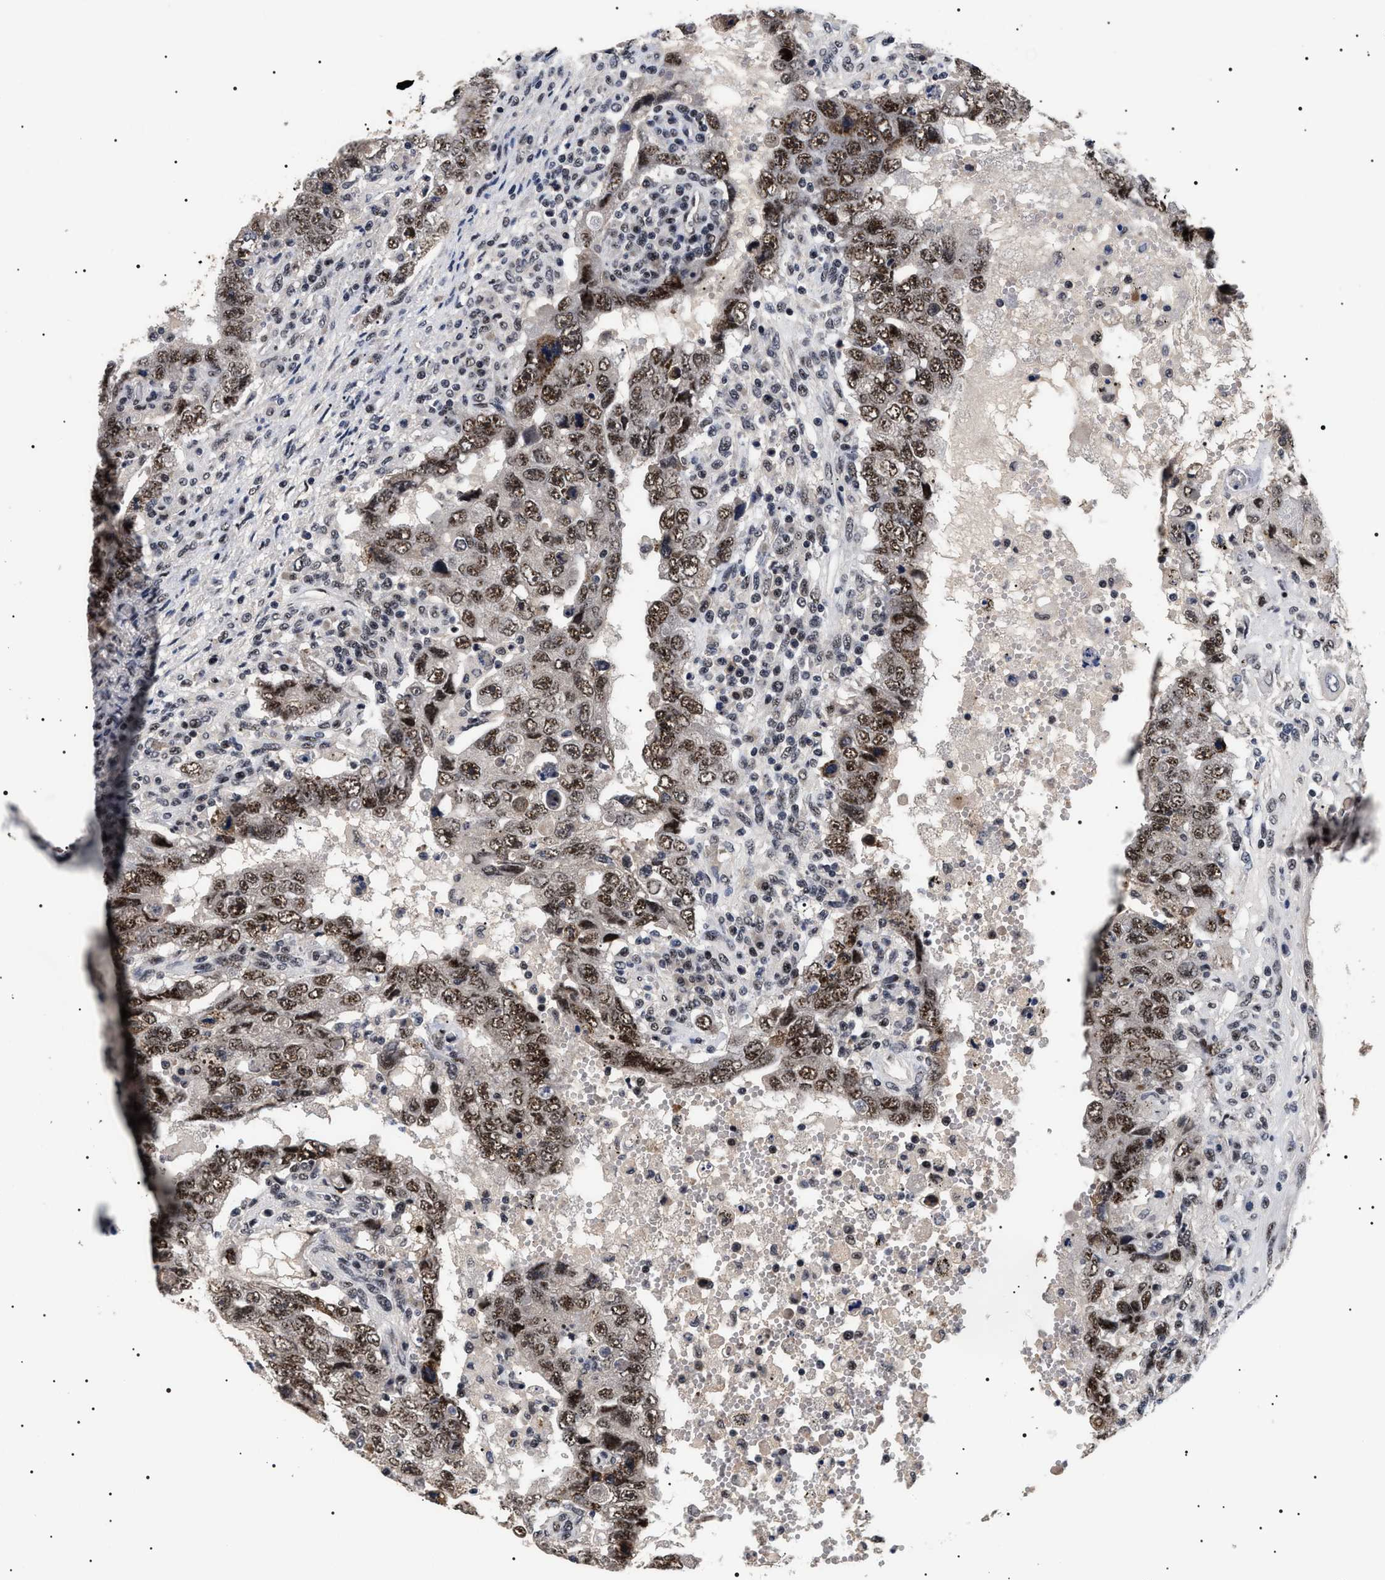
{"staining": {"intensity": "strong", "quantity": ">75%", "location": "nuclear"}, "tissue": "testis cancer", "cell_type": "Tumor cells", "image_type": "cancer", "snomed": [{"axis": "morphology", "description": "Carcinoma, Embryonal, NOS"}, {"axis": "topography", "description": "Testis"}], "caption": "About >75% of tumor cells in human testis embryonal carcinoma display strong nuclear protein positivity as visualized by brown immunohistochemical staining.", "gene": "CAAP1", "patient": {"sex": "male", "age": 26}}